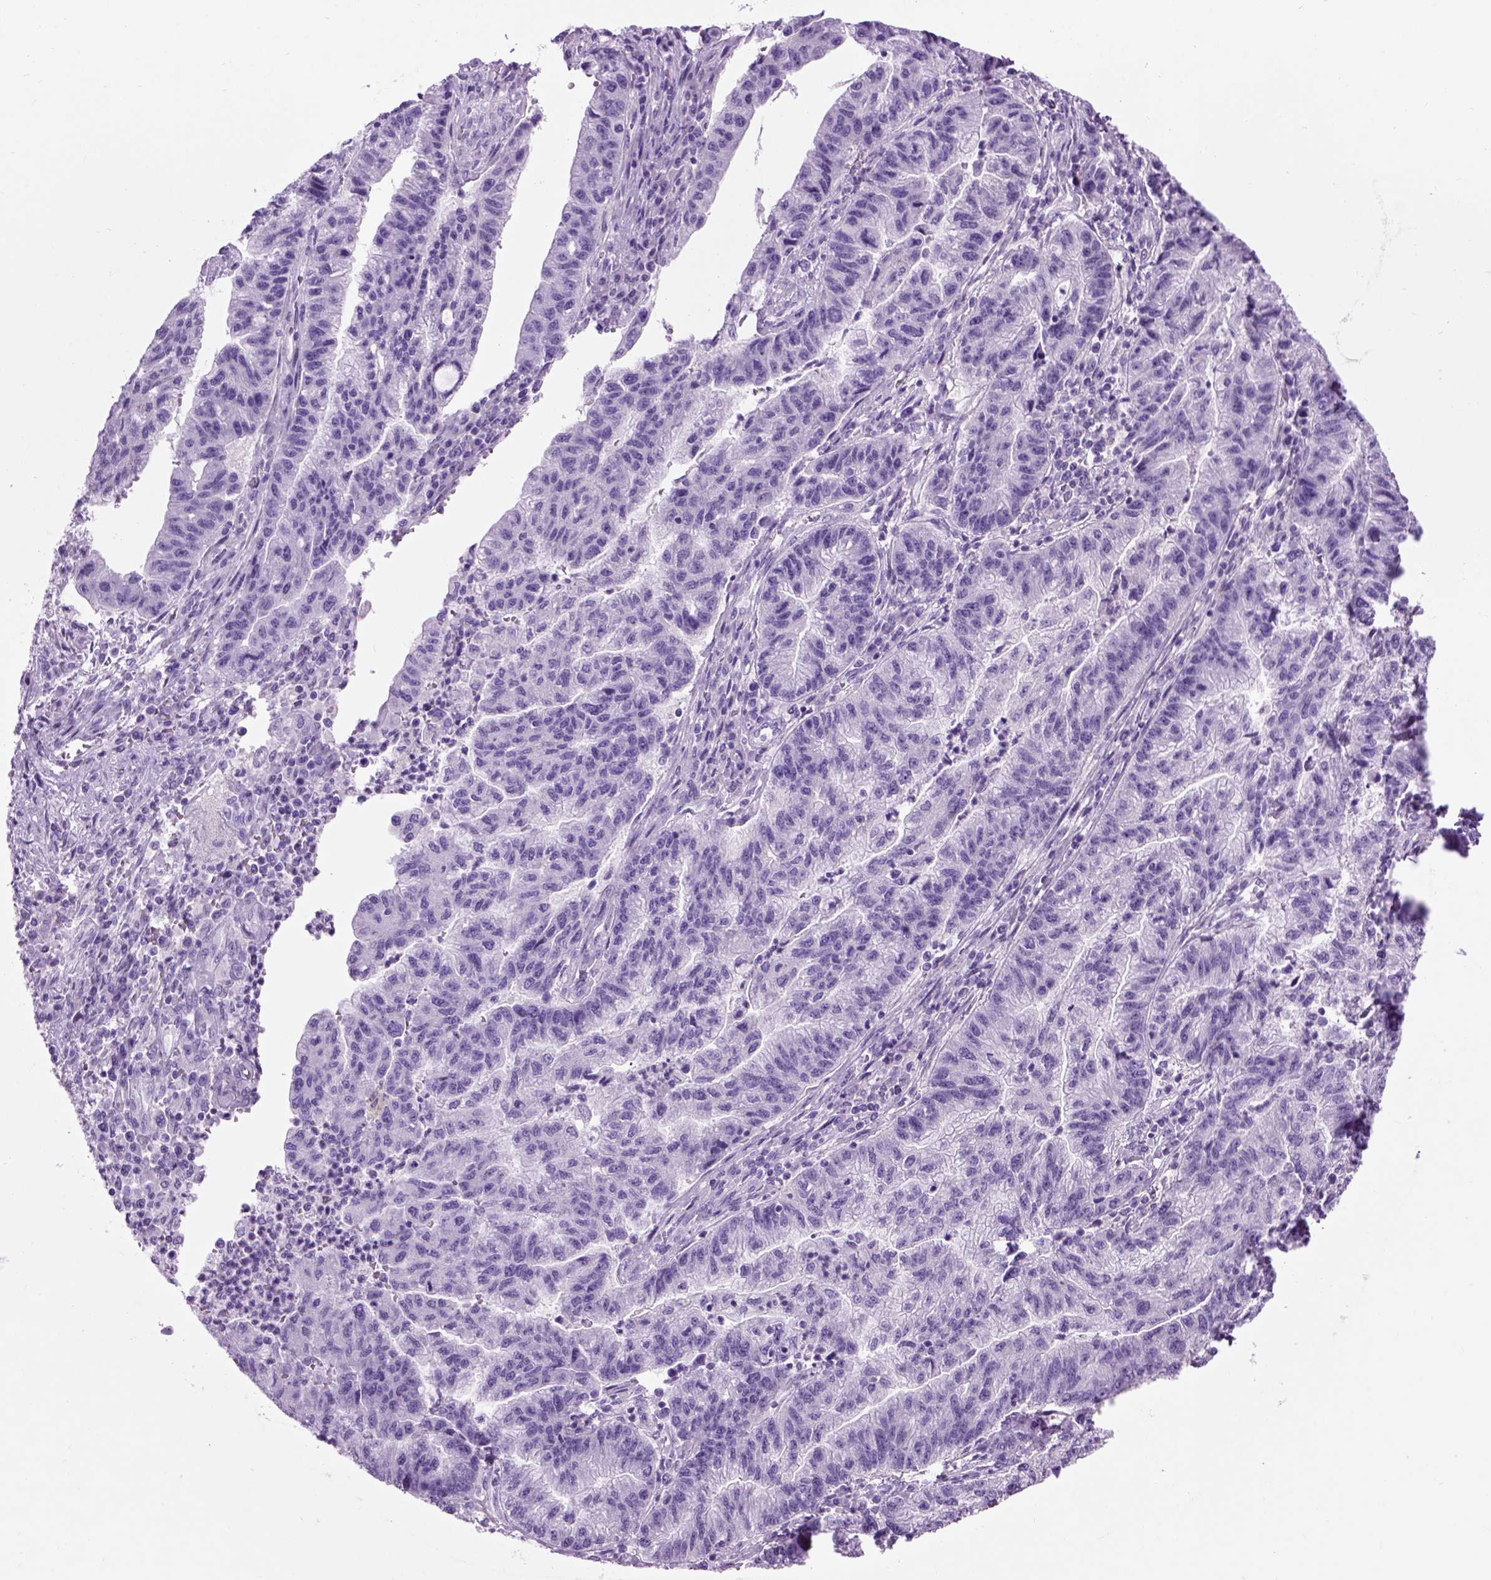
{"staining": {"intensity": "negative", "quantity": "none", "location": "none"}, "tissue": "stomach cancer", "cell_type": "Tumor cells", "image_type": "cancer", "snomed": [{"axis": "morphology", "description": "Adenocarcinoma, NOS"}, {"axis": "topography", "description": "Stomach"}], "caption": "Stomach cancer (adenocarcinoma) was stained to show a protein in brown. There is no significant positivity in tumor cells.", "gene": "GABRB2", "patient": {"sex": "male", "age": 83}}